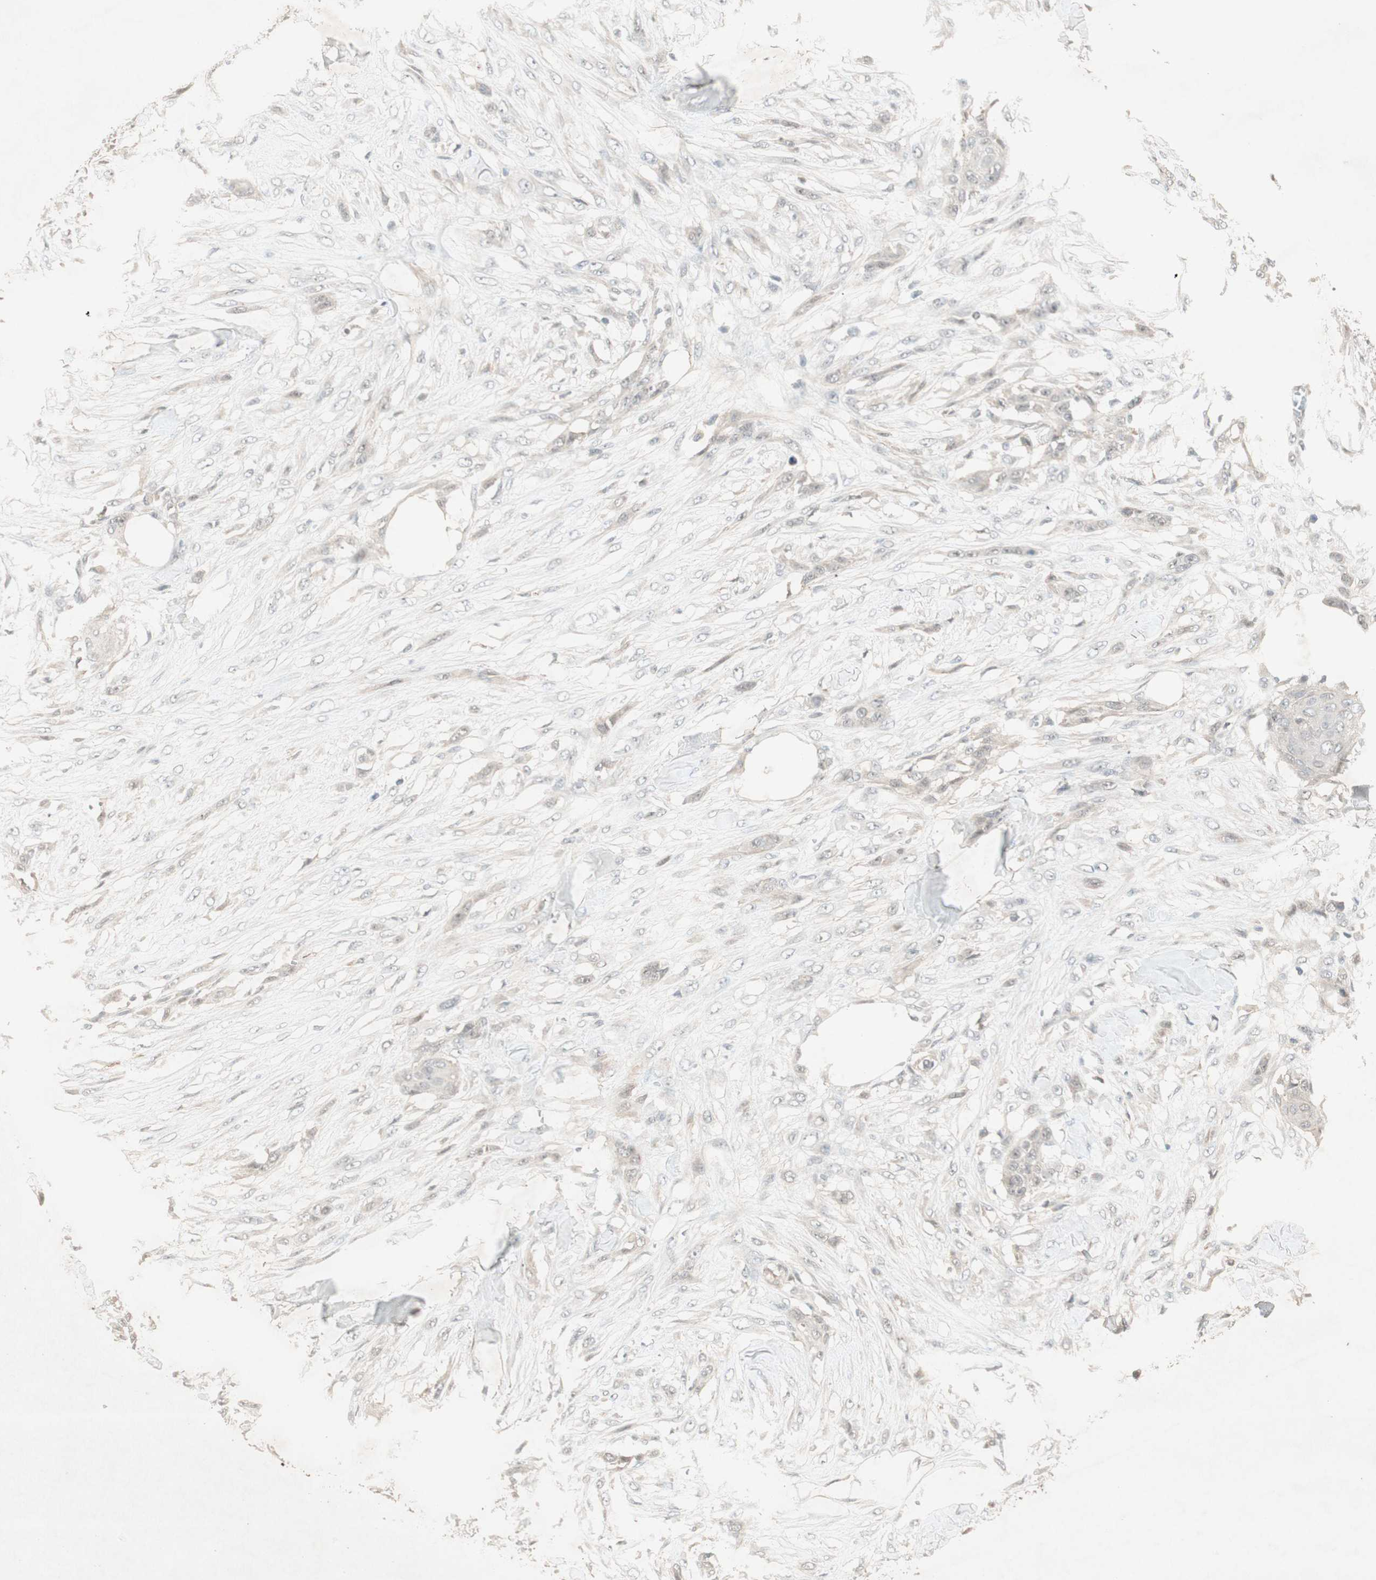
{"staining": {"intensity": "negative", "quantity": "none", "location": "none"}, "tissue": "skin cancer", "cell_type": "Tumor cells", "image_type": "cancer", "snomed": [{"axis": "morphology", "description": "Squamous cell carcinoma, NOS"}, {"axis": "topography", "description": "Skin"}], "caption": "A photomicrograph of skin cancer (squamous cell carcinoma) stained for a protein demonstrates no brown staining in tumor cells.", "gene": "RNGTT", "patient": {"sex": "female", "age": 59}}